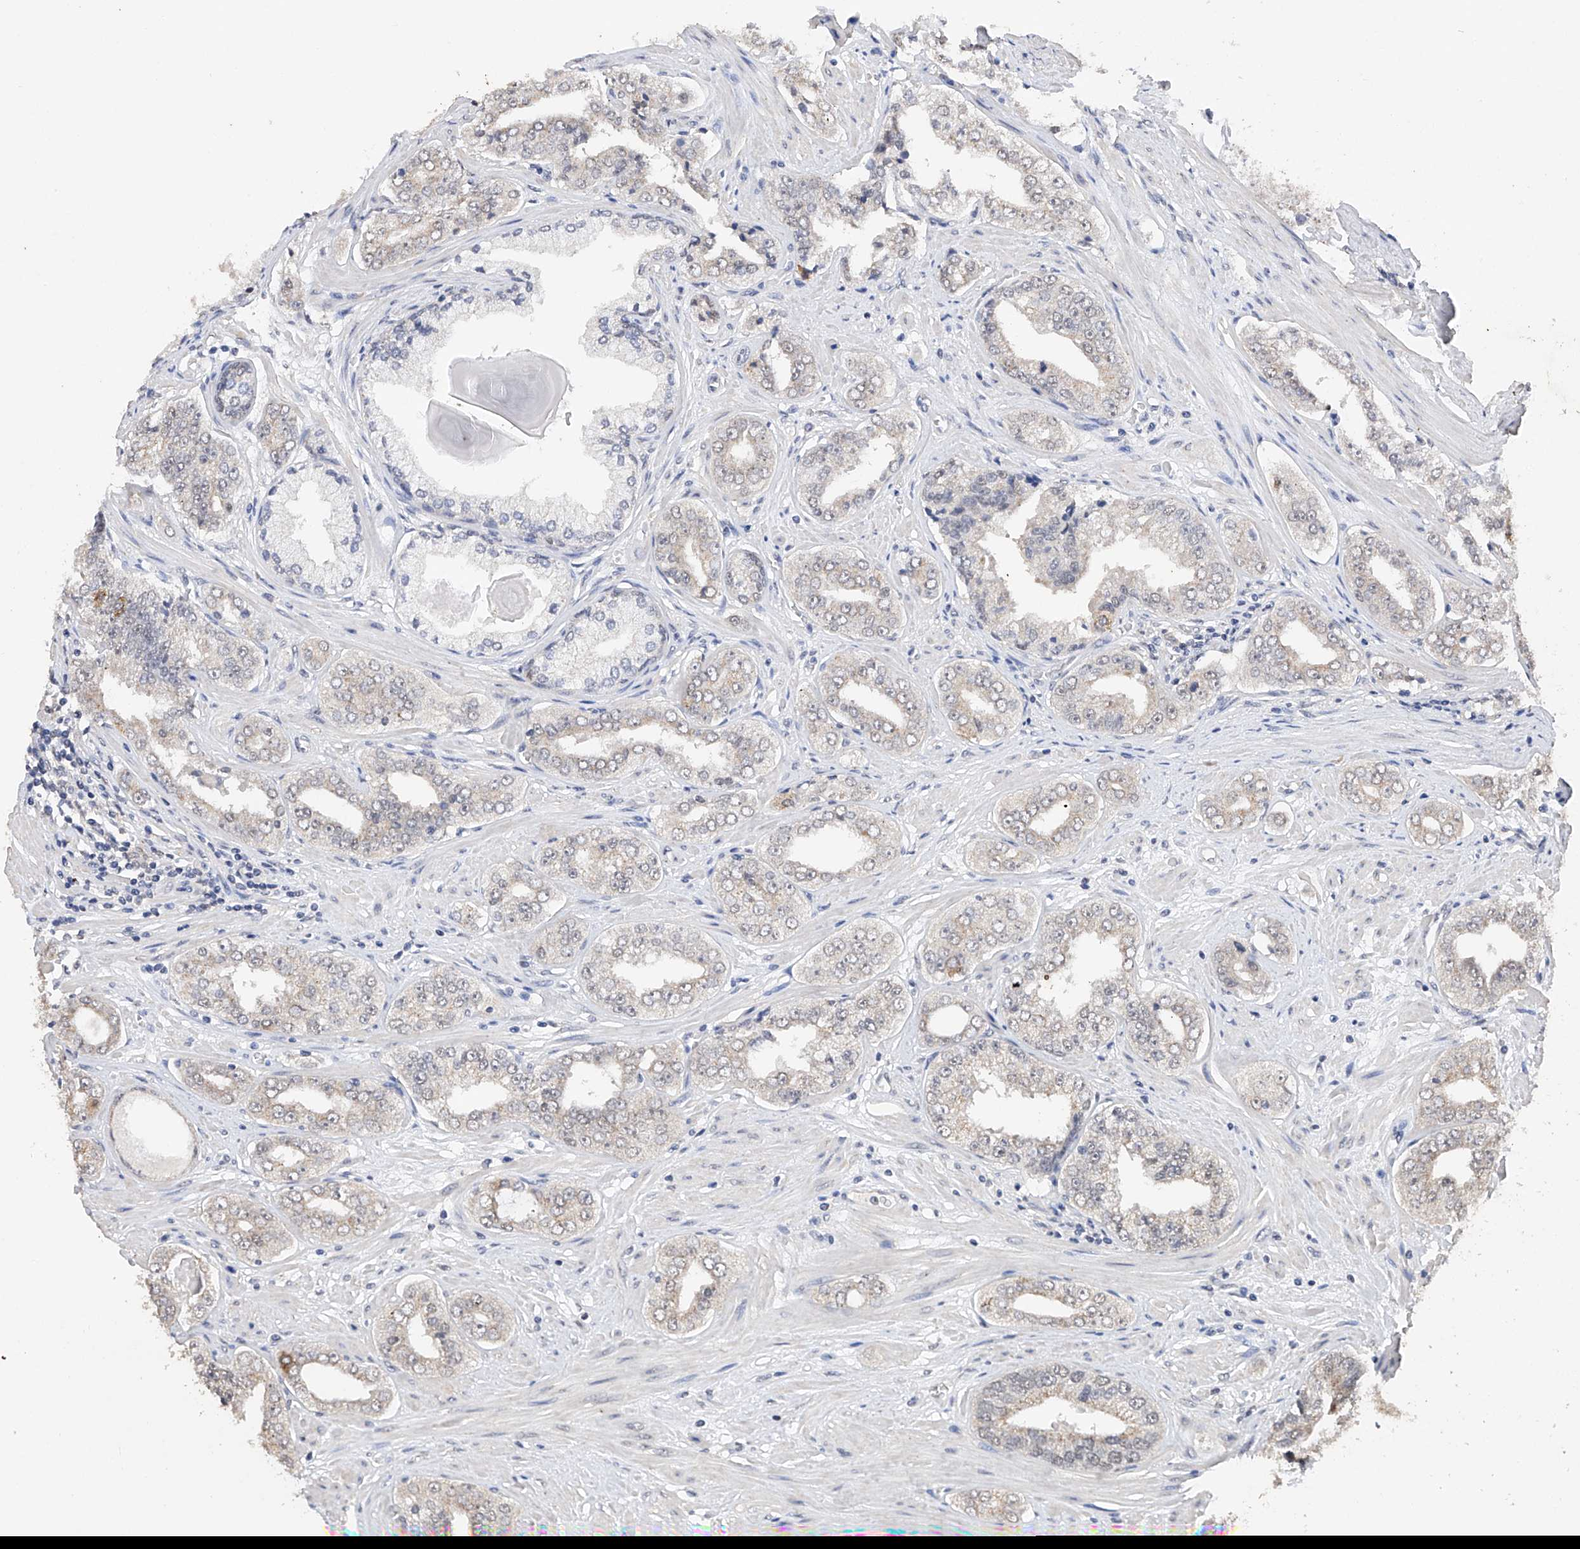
{"staining": {"intensity": "negative", "quantity": "none", "location": "none"}, "tissue": "prostate cancer", "cell_type": "Tumor cells", "image_type": "cancer", "snomed": [{"axis": "morphology", "description": "Adenocarcinoma, High grade"}, {"axis": "topography", "description": "Prostate"}], "caption": "Immunohistochemistry micrograph of human prostate cancer (high-grade adenocarcinoma) stained for a protein (brown), which demonstrates no staining in tumor cells.", "gene": "DMAP1", "patient": {"sex": "male", "age": 71}}